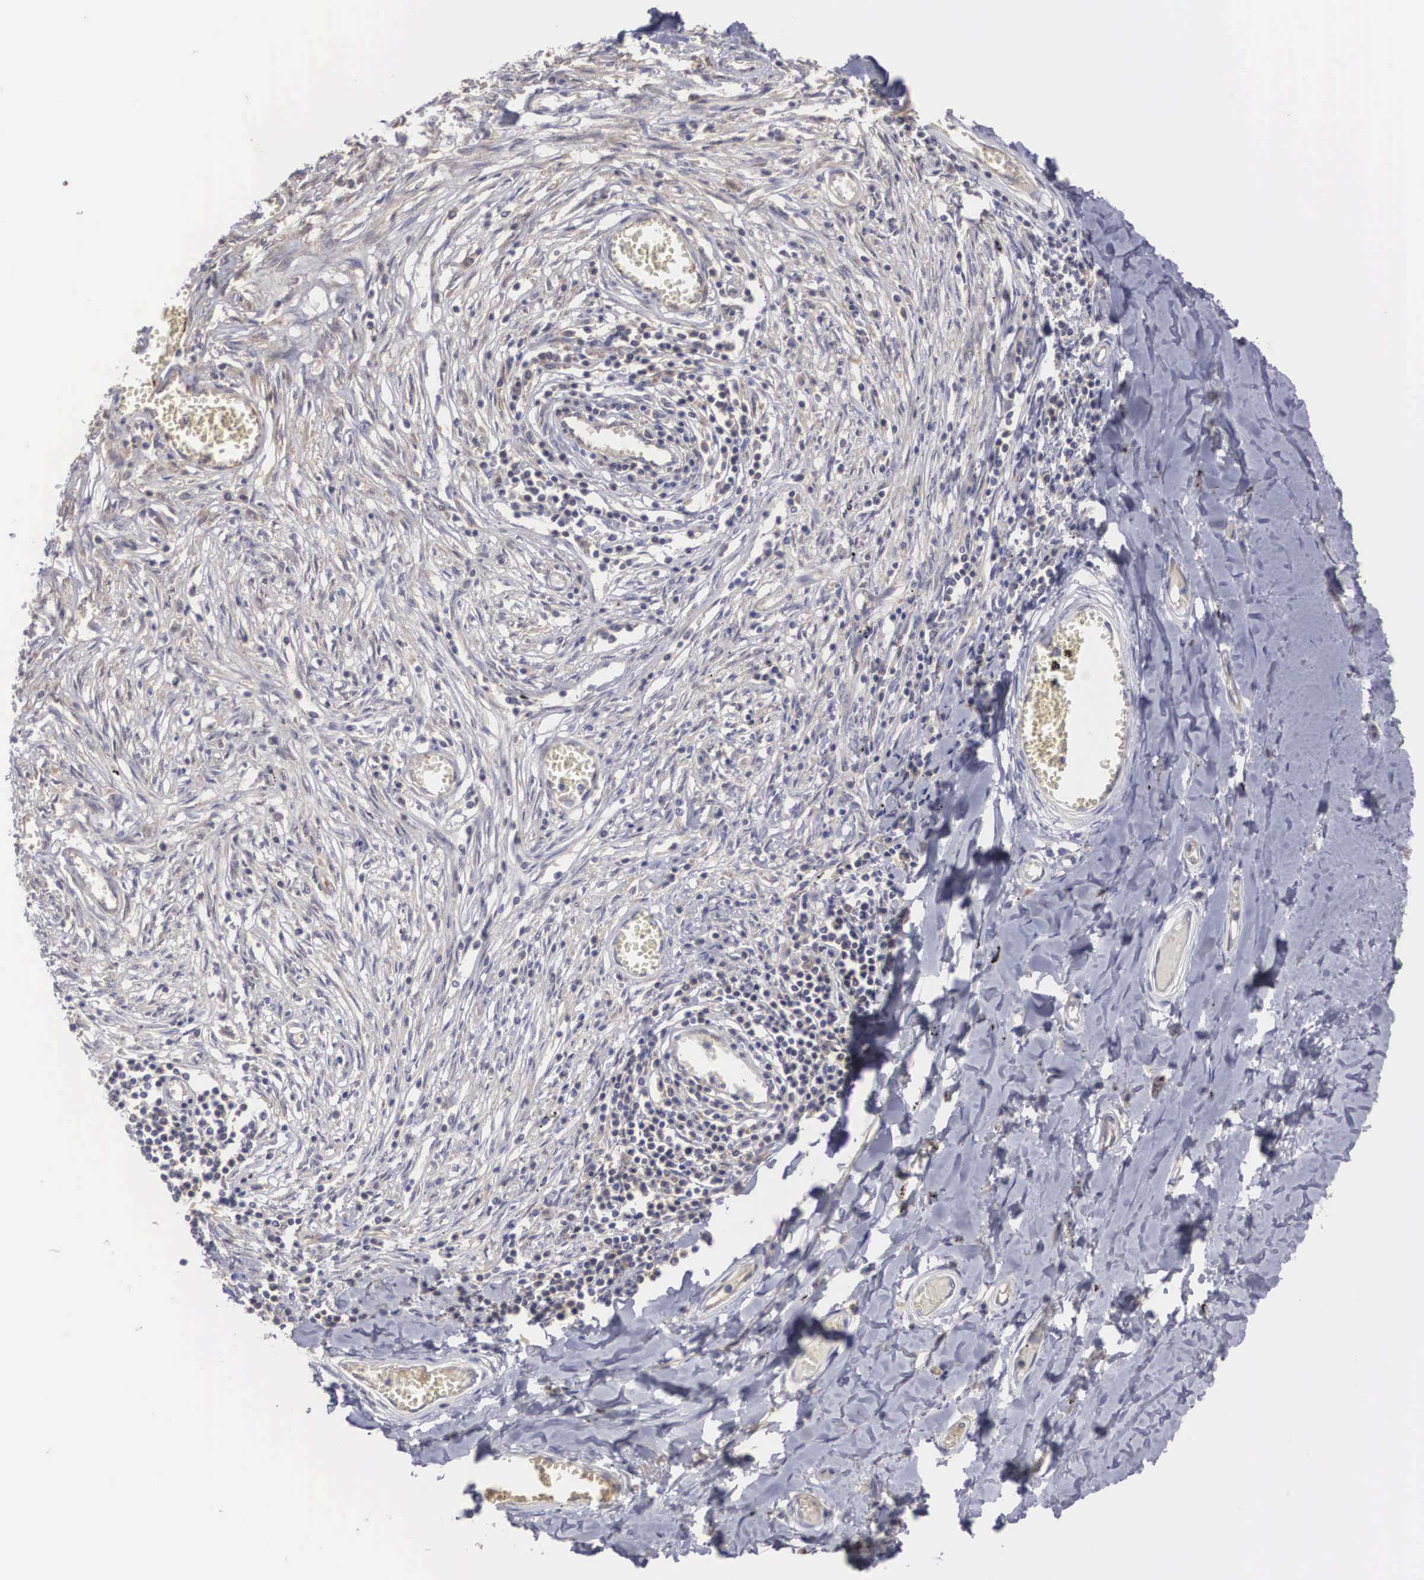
{"staining": {"intensity": "negative", "quantity": "none", "location": "none"}, "tissue": "adipose tissue", "cell_type": "Adipocytes", "image_type": "normal", "snomed": [{"axis": "morphology", "description": "Normal tissue, NOS"}, {"axis": "morphology", "description": "Sarcoma, NOS"}, {"axis": "topography", "description": "Skin"}, {"axis": "topography", "description": "Soft tissue"}], "caption": "There is no significant staining in adipocytes of adipose tissue. (Brightfield microscopy of DAB (3,3'-diaminobenzidine) immunohistochemistry (IHC) at high magnification).", "gene": "RBPJ", "patient": {"sex": "female", "age": 51}}